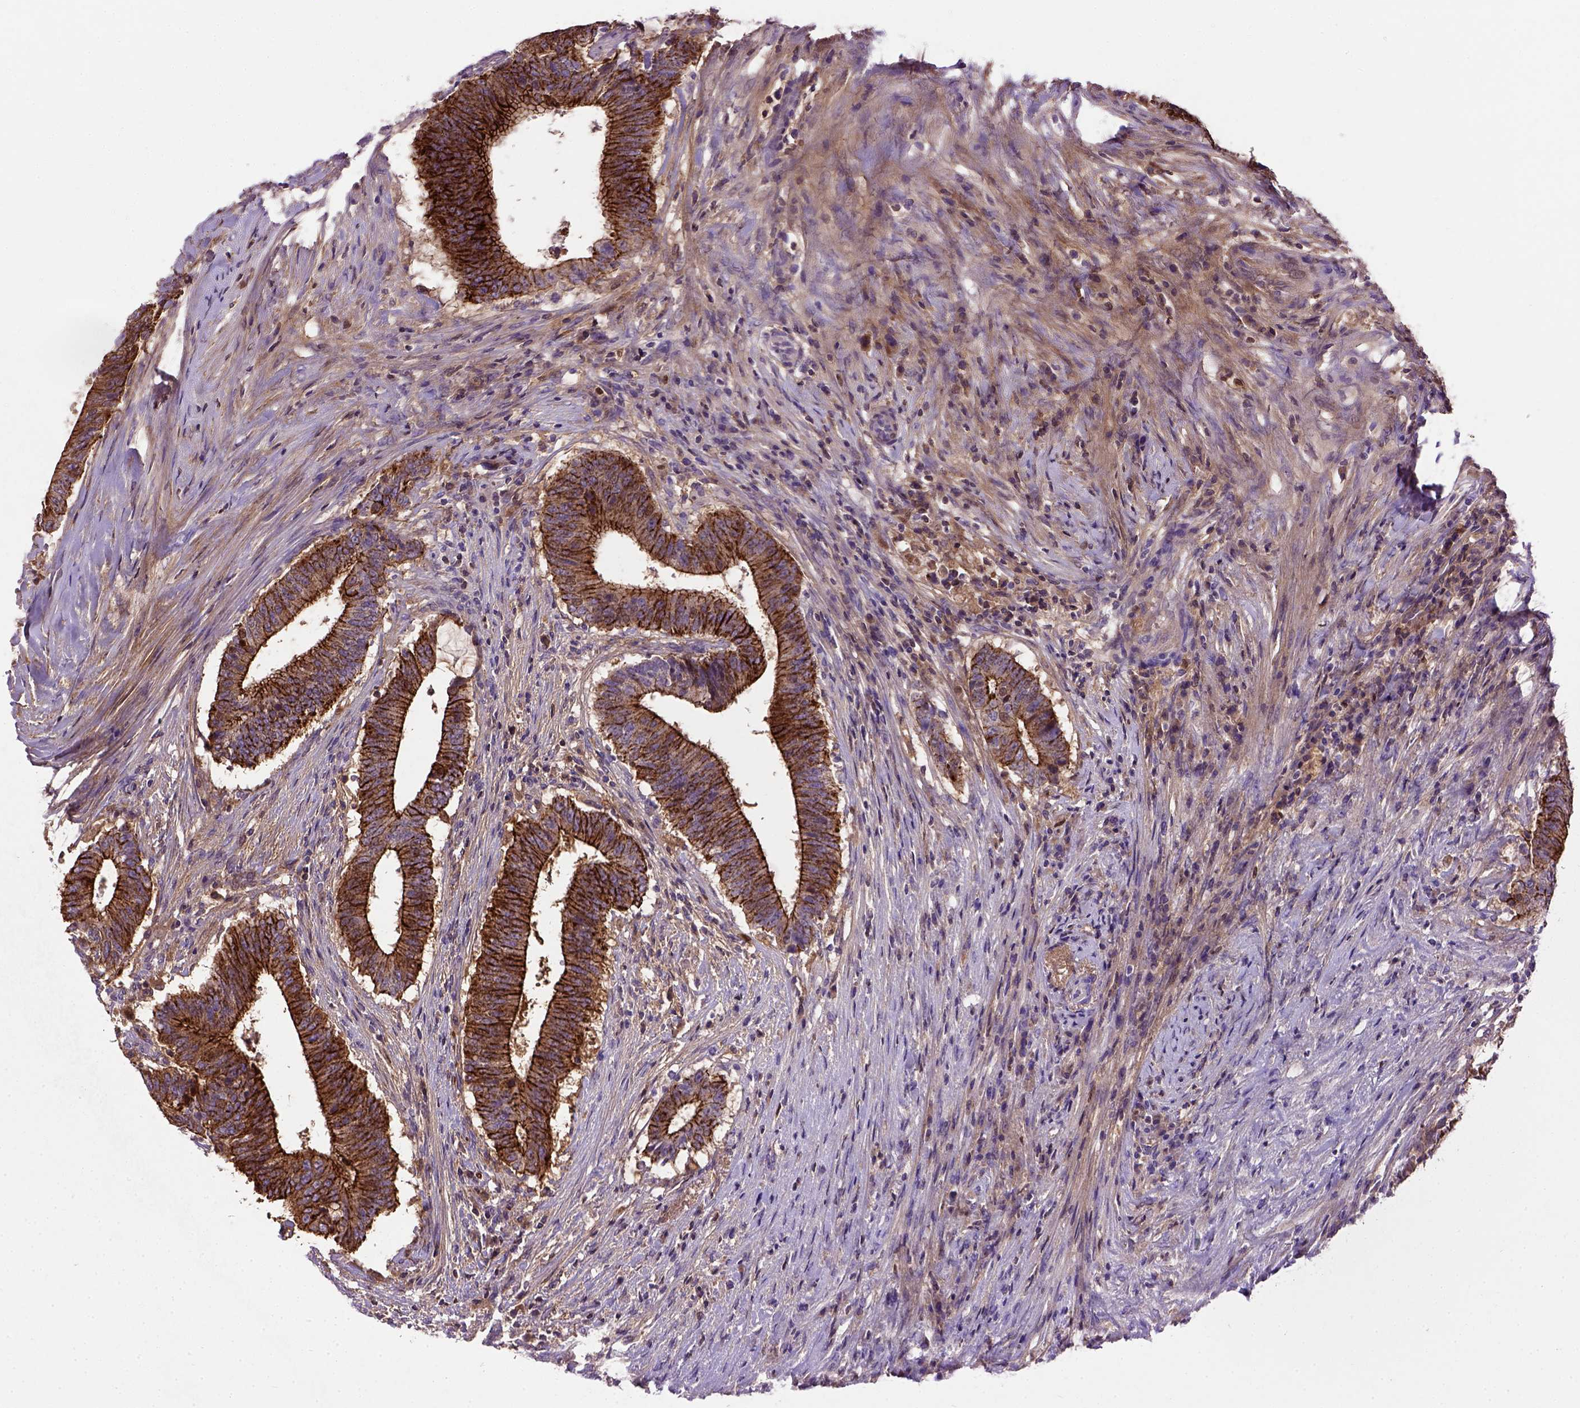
{"staining": {"intensity": "strong", "quantity": ">75%", "location": "cytoplasmic/membranous"}, "tissue": "colorectal cancer", "cell_type": "Tumor cells", "image_type": "cancer", "snomed": [{"axis": "morphology", "description": "Adenocarcinoma, NOS"}, {"axis": "topography", "description": "Colon"}], "caption": "Immunohistochemistry photomicrograph of adenocarcinoma (colorectal) stained for a protein (brown), which reveals high levels of strong cytoplasmic/membranous positivity in approximately >75% of tumor cells.", "gene": "CDH1", "patient": {"sex": "female", "age": 43}}